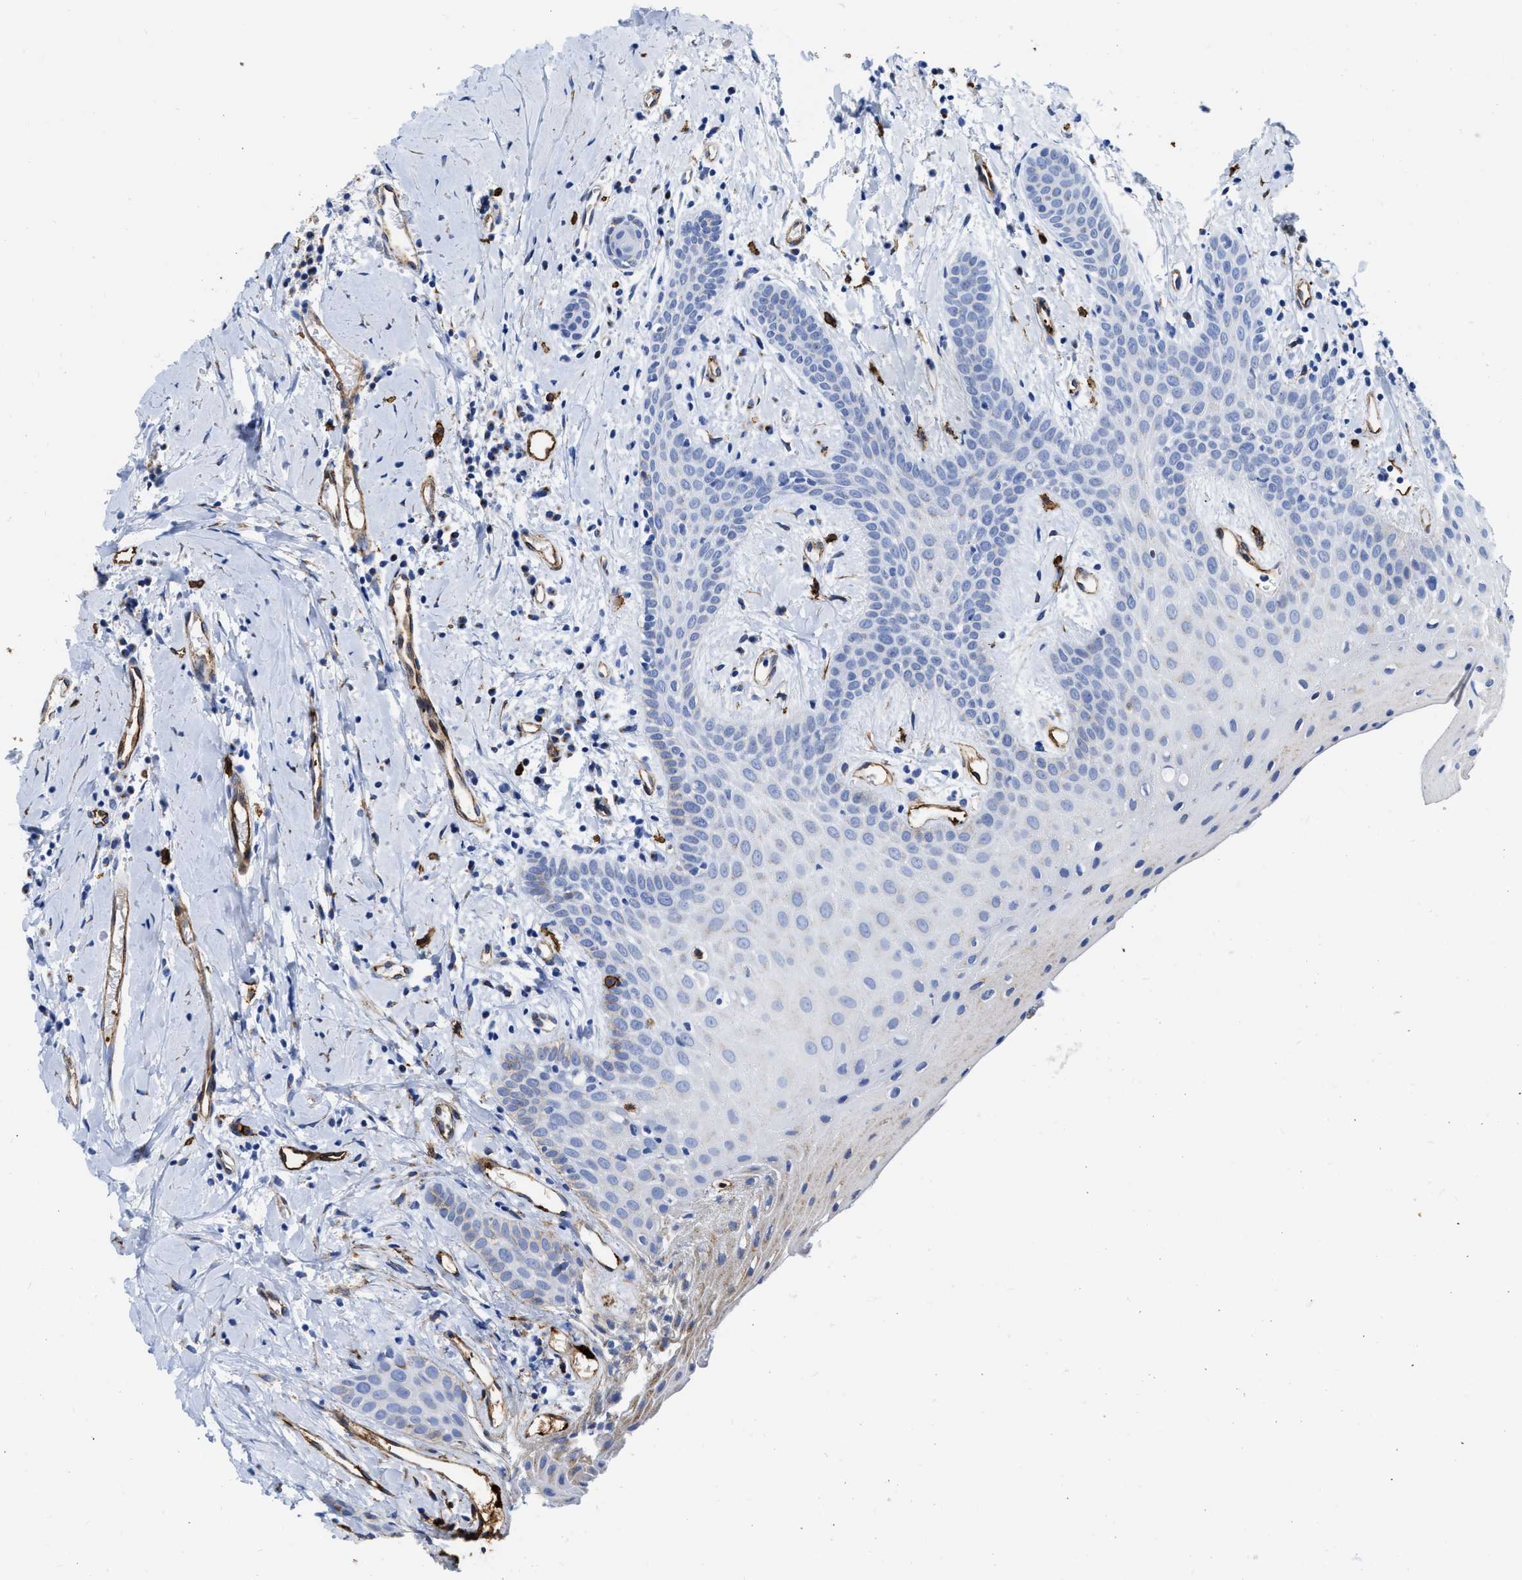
{"staining": {"intensity": "moderate", "quantity": "<25%", "location": "cytoplasmic/membranous"}, "tissue": "oral mucosa", "cell_type": "Squamous epithelial cells", "image_type": "normal", "snomed": [{"axis": "morphology", "description": "Normal tissue, NOS"}, {"axis": "morphology", "description": "Squamous cell carcinoma, NOS"}, {"axis": "topography", "description": "Oral tissue"}, {"axis": "topography", "description": "Salivary gland"}, {"axis": "topography", "description": "Head-Neck"}], "caption": "The immunohistochemical stain labels moderate cytoplasmic/membranous staining in squamous epithelial cells of unremarkable oral mucosa.", "gene": "TVP23B", "patient": {"sex": "female", "age": 62}}